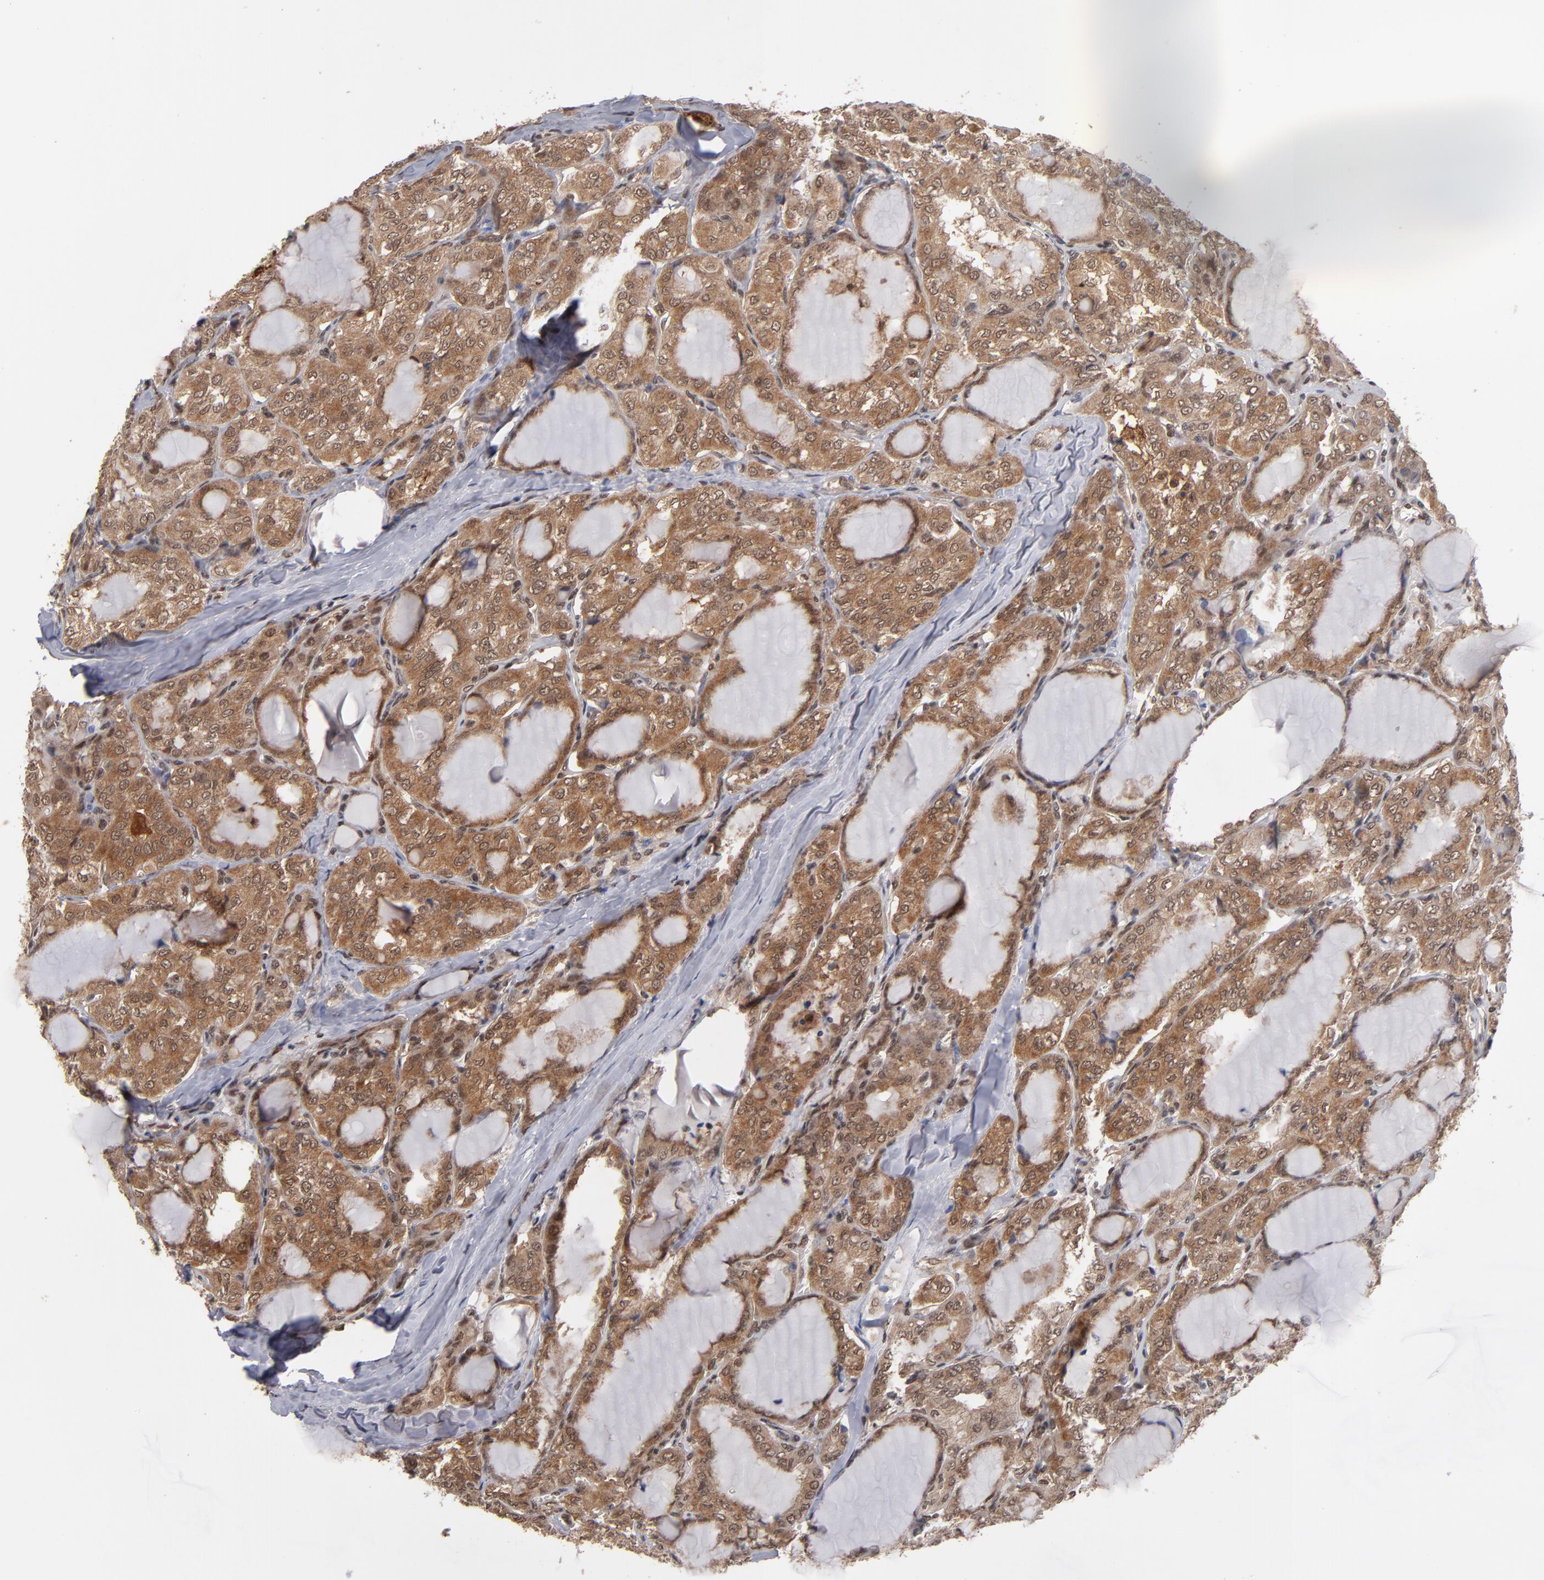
{"staining": {"intensity": "moderate", "quantity": ">75%", "location": "cytoplasmic/membranous,nuclear"}, "tissue": "thyroid cancer", "cell_type": "Tumor cells", "image_type": "cancer", "snomed": [{"axis": "morphology", "description": "Papillary adenocarcinoma, NOS"}, {"axis": "topography", "description": "Thyroid gland"}], "caption": "This micrograph displays IHC staining of thyroid cancer, with medium moderate cytoplasmic/membranous and nuclear staining in approximately >75% of tumor cells.", "gene": "HUWE1", "patient": {"sex": "male", "age": 20}}